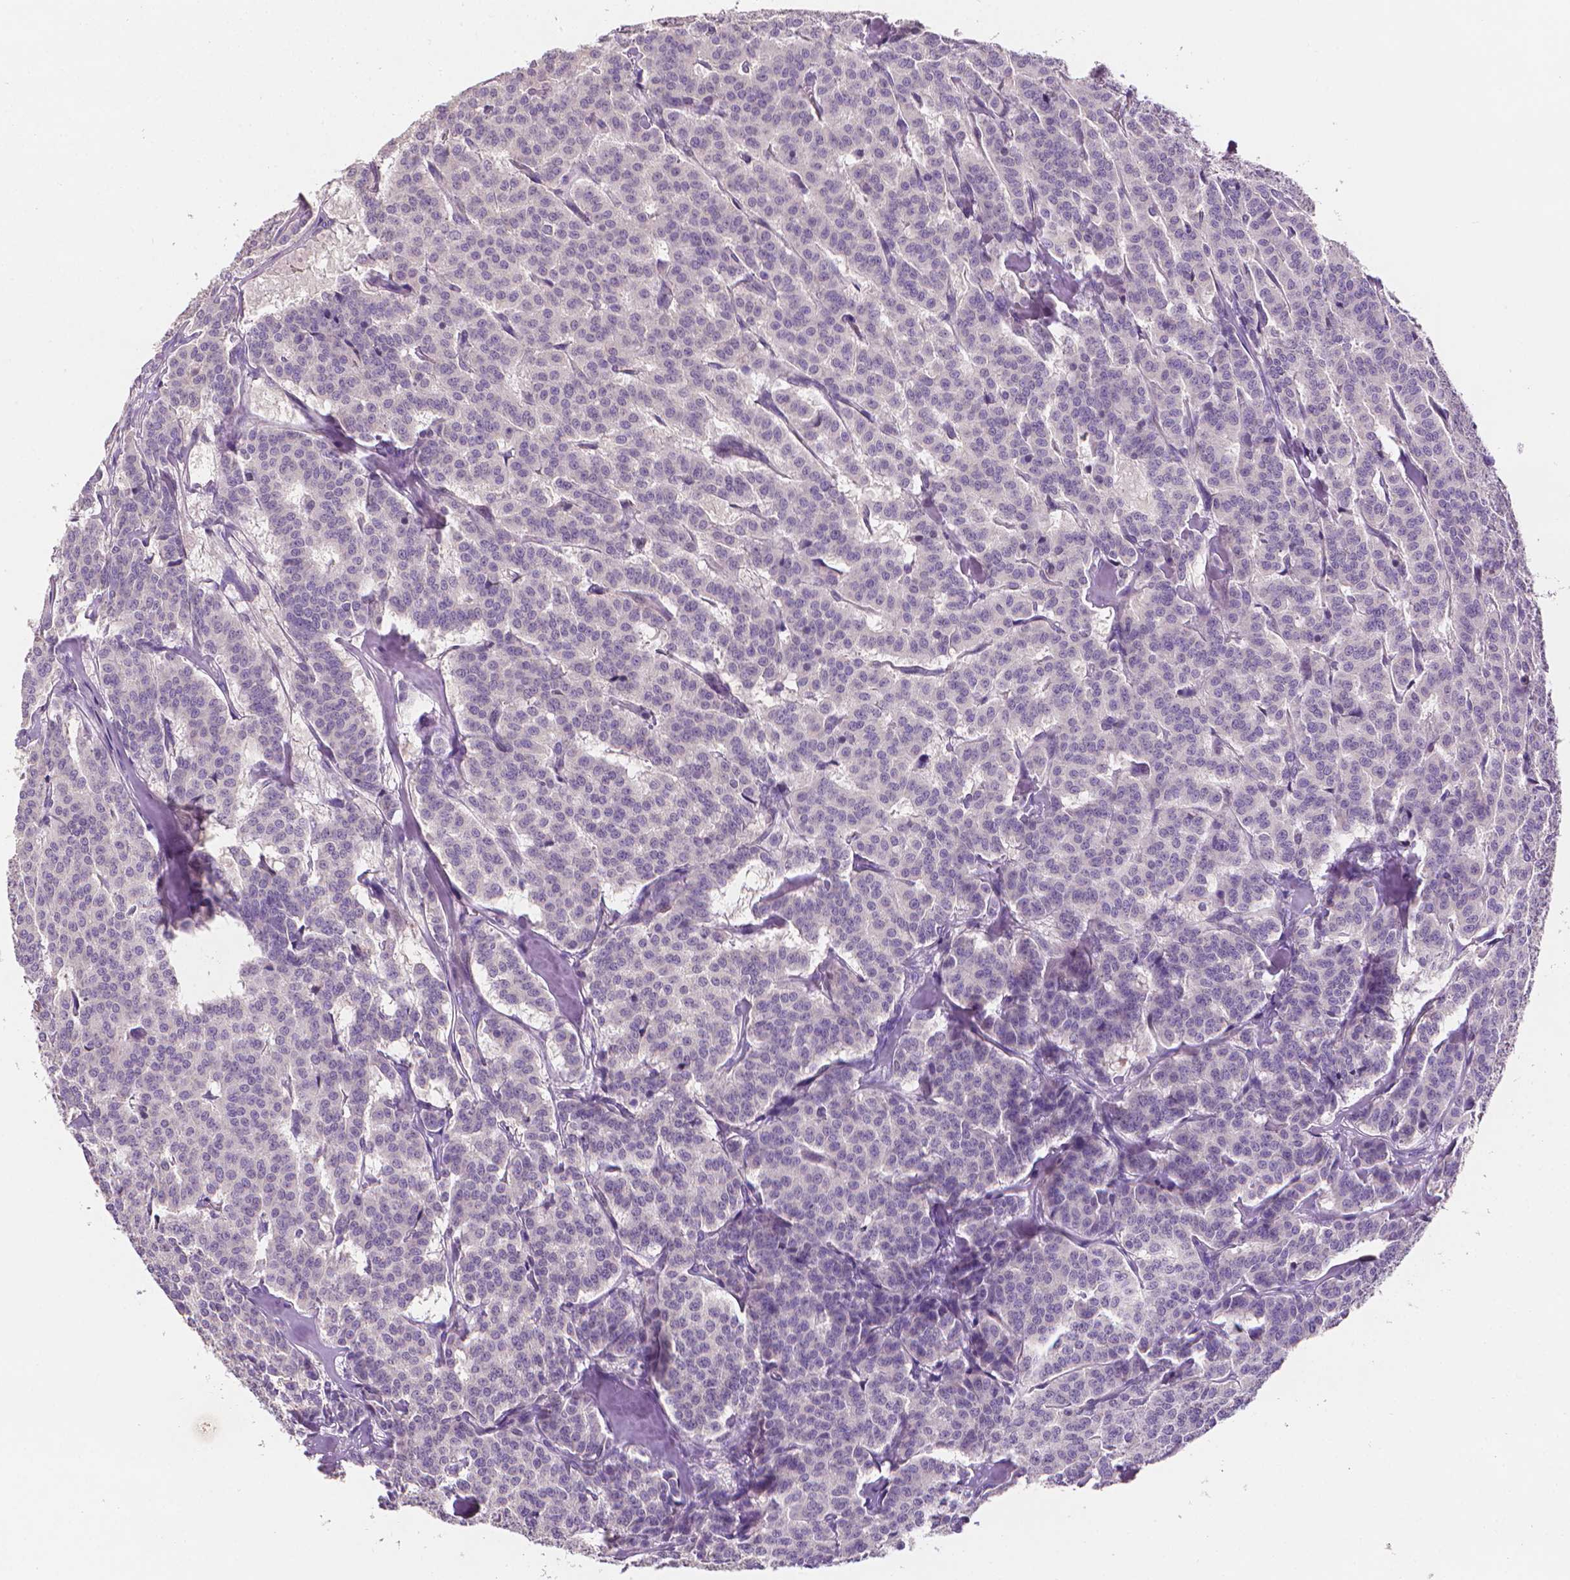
{"staining": {"intensity": "negative", "quantity": "none", "location": "none"}, "tissue": "carcinoid", "cell_type": "Tumor cells", "image_type": "cancer", "snomed": [{"axis": "morphology", "description": "Normal tissue, NOS"}, {"axis": "morphology", "description": "Carcinoid, malignant, NOS"}, {"axis": "topography", "description": "Lung"}], "caption": "Tumor cells are negative for protein expression in human carcinoid.", "gene": "FASN", "patient": {"sex": "female", "age": 46}}